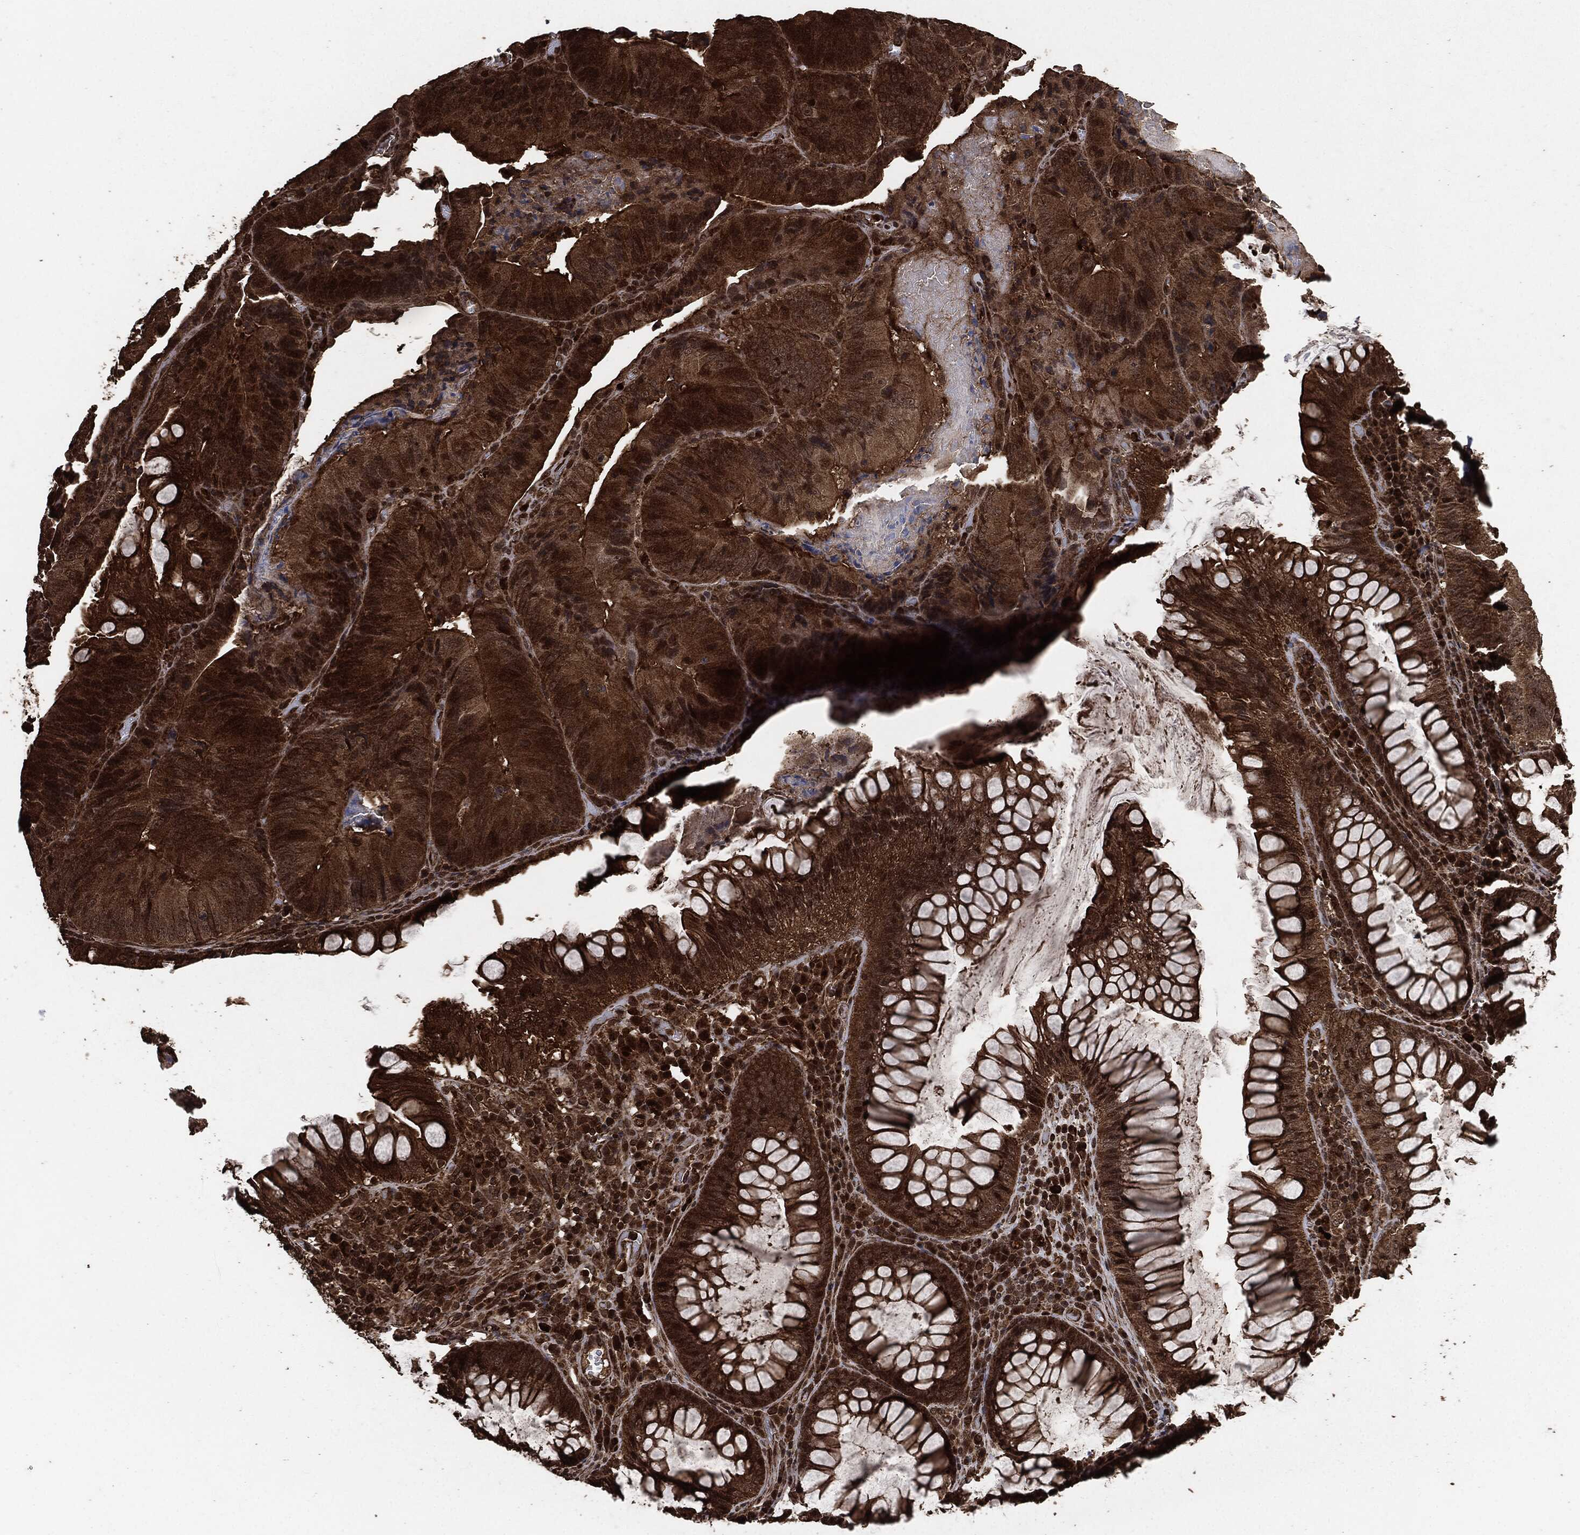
{"staining": {"intensity": "strong", "quantity": "25%-75%", "location": "cytoplasmic/membranous,nuclear"}, "tissue": "colorectal cancer", "cell_type": "Tumor cells", "image_type": "cancer", "snomed": [{"axis": "morphology", "description": "Adenocarcinoma, NOS"}, {"axis": "topography", "description": "Colon"}], "caption": "Immunohistochemical staining of adenocarcinoma (colorectal) reveals high levels of strong cytoplasmic/membranous and nuclear protein positivity in approximately 25%-75% of tumor cells.", "gene": "EGFR", "patient": {"sex": "female", "age": 86}}